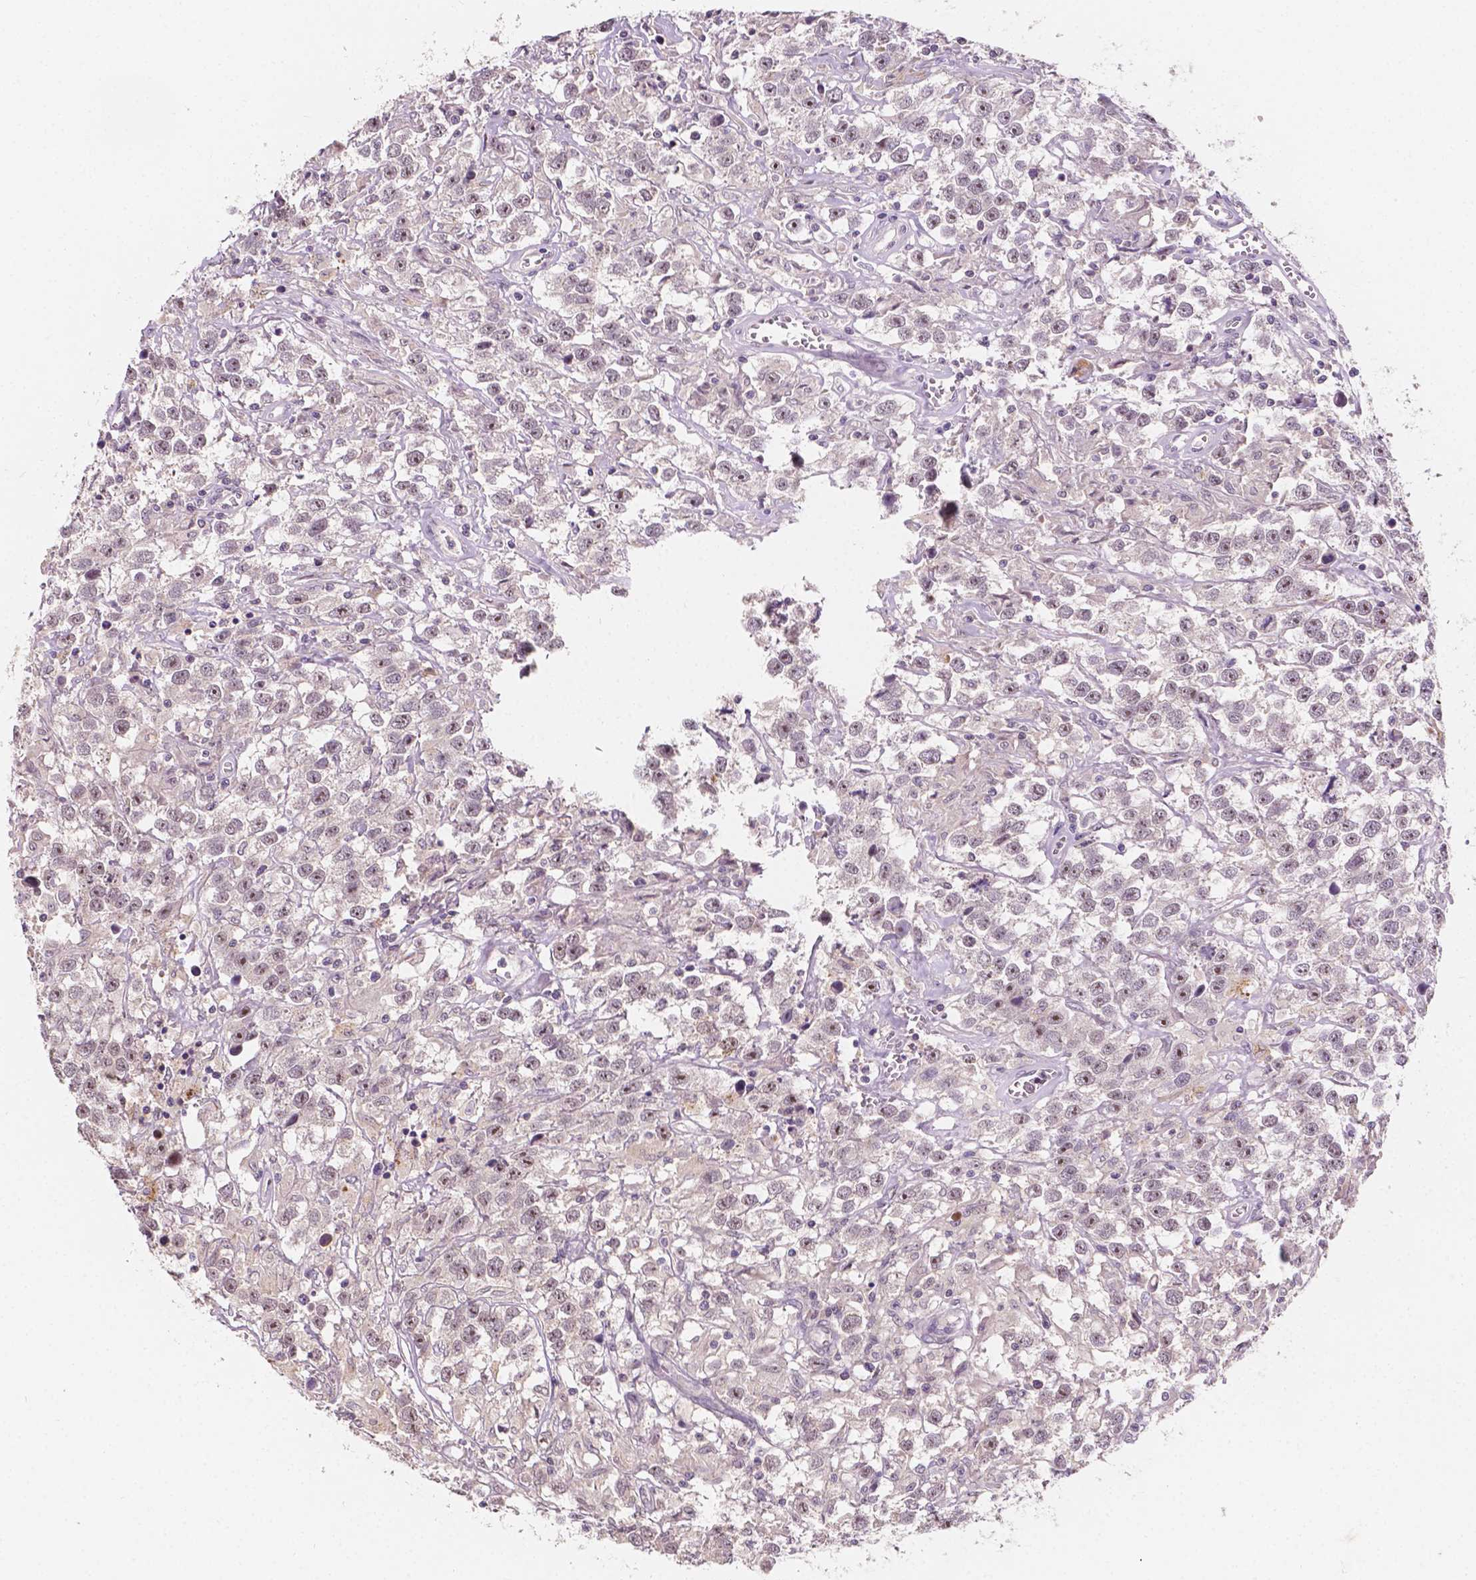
{"staining": {"intensity": "negative", "quantity": "none", "location": "none"}, "tissue": "testis cancer", "cell_type": "Tumor cells", "image_type": "cancer", "snomed": [{"axis": "morphology", "description": "Seminoma, NOS"}, {"axis": "topography", "description": "Testis"}], "caption": "Testis cancer (seminoma) was stained to show a protein in brown. There is no significant staining in tumor cells. The staining was performed using DAB to visualize the protein expression in brown, while the nuclei were stained in blue with hematoxylin (Magnification: 20x).", "gene": "SIRT2", "patient": {"sex": "male", "age": 43}}